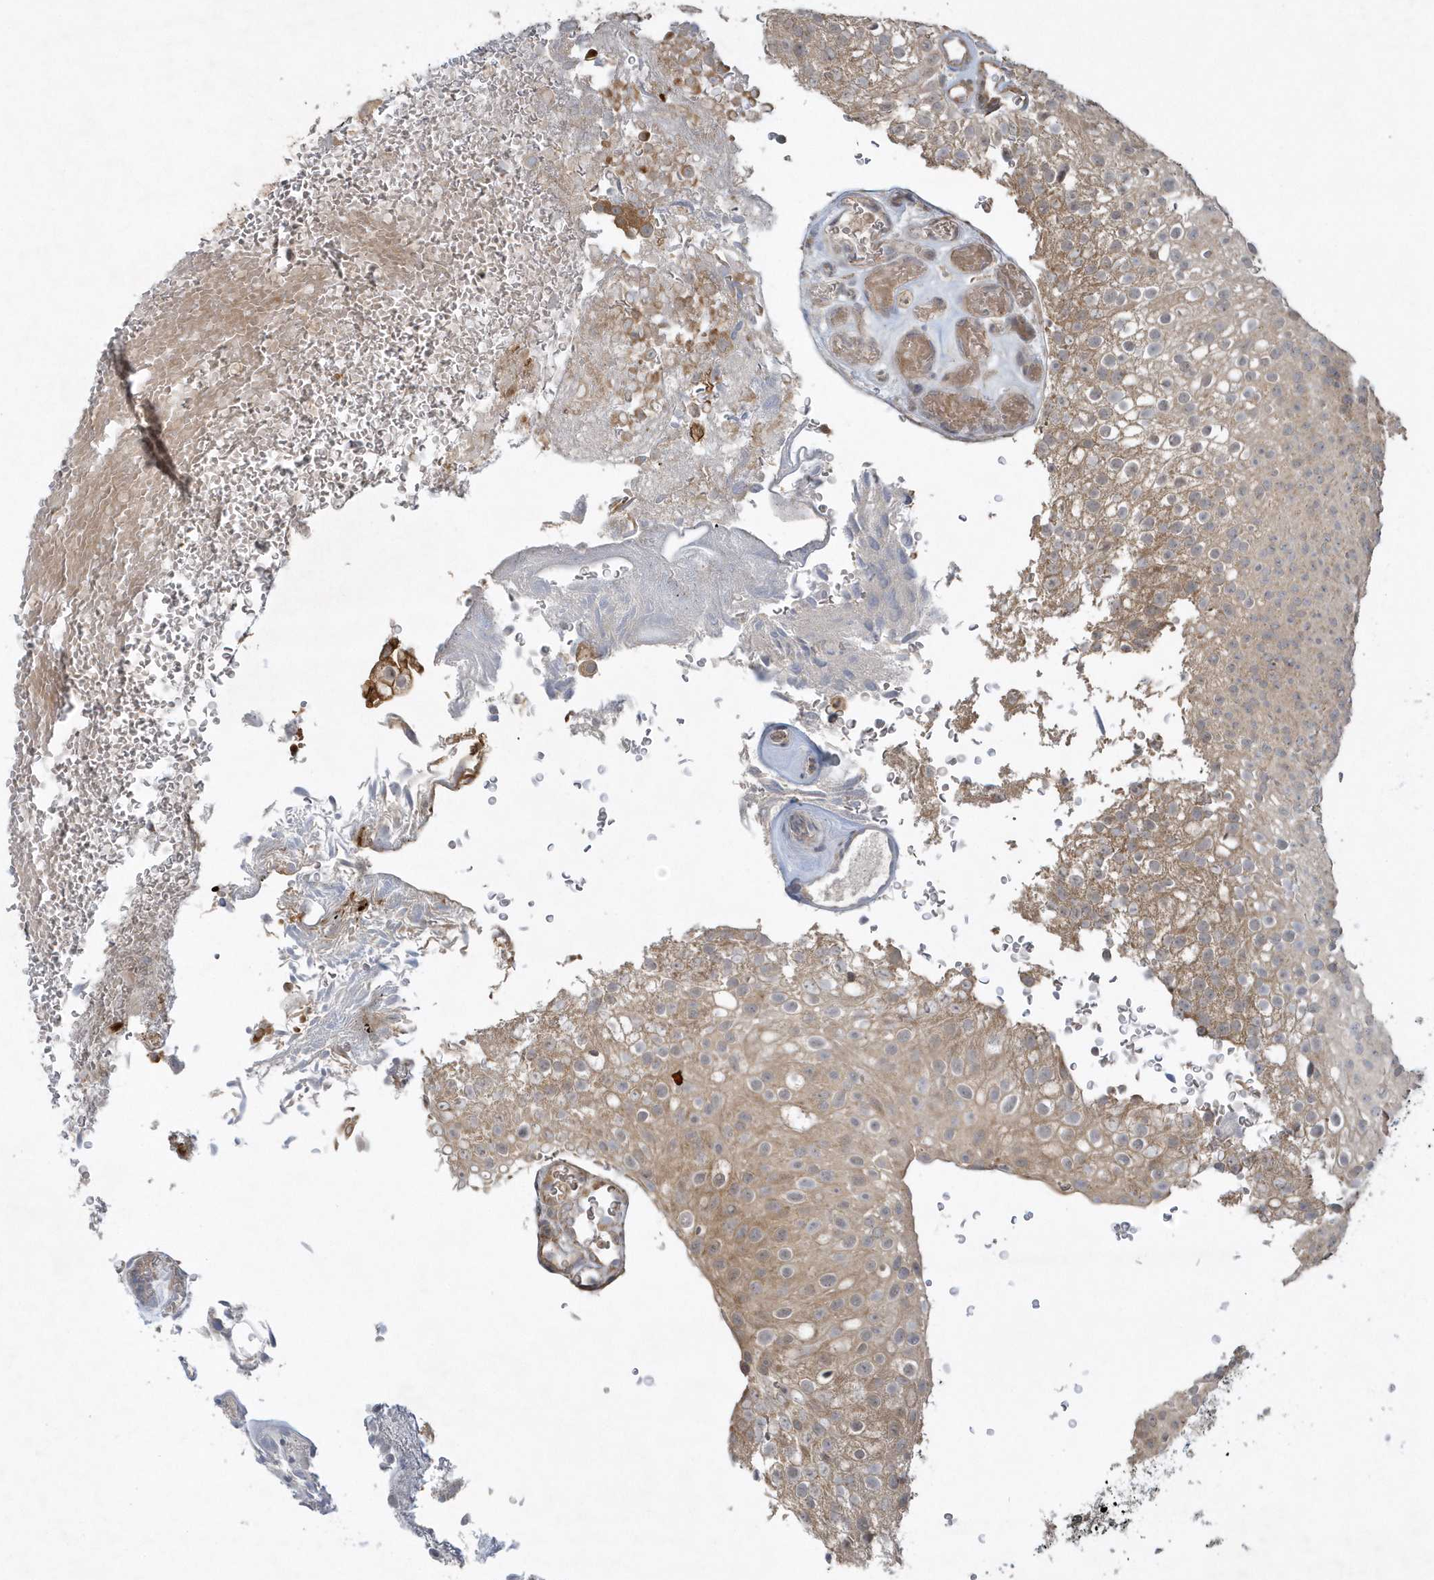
{"staining": {"intensity": "weak", "quantity": ">75%", "location": "cytoplasmic/membranous"}, "tissue": "urothelial cancer", "cell_type": "Tumor cells", "image_type": "cancer", "snomed": [{"axis": "morphology", "description": "Urothelial carcinoma, Low grade"}, {"axis": "topography", "description": "Urinary bladder"}], "caption": "Immunohistochemical staining of urothelial cancer exhibits low levels of weak cytoplasmic/membranous positivity in about >75% of tumor cells.", "gene": "THG1L", "patient": {"sex": "male", "age": 78}}